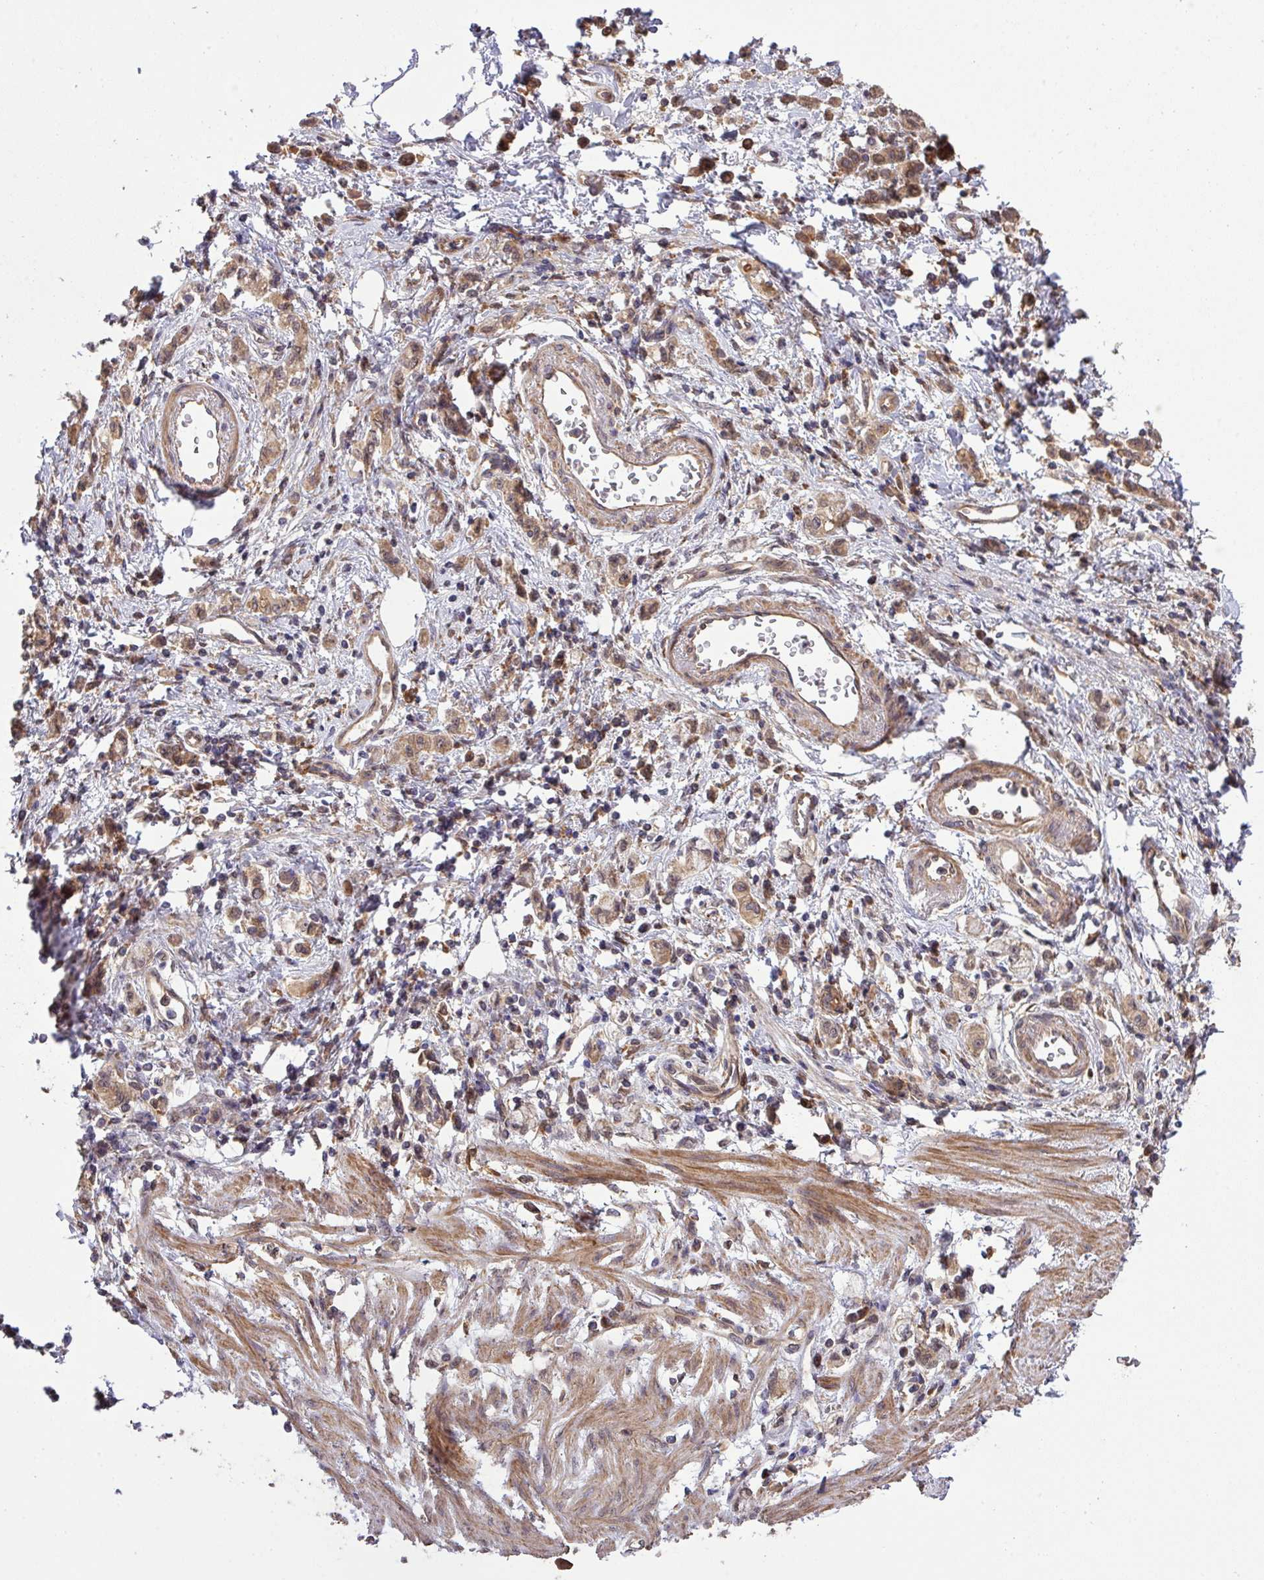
{"staining": {"intensity": "moderate", "quantity": ">75%", "location": "cytoplasmic/membranous,nuclear"}, "tissue": "stomach cancer", "cell_type": "Tumor cells", "image_type": "cancer", "snomed": [{"axis": "morphology", "description": "Adenocarcinoma, NOS"}, {"axis": "topography", "description": "Stomach"}], "caption": "Protein expression analysis of stomach cancer (adenocarcinoma) shows moderate cytoplasmic/membranous and nuclear staining in about >75% of tumor cells.", "gene": "ARPIN", "patient": {"sex": "male", "age": 77}}